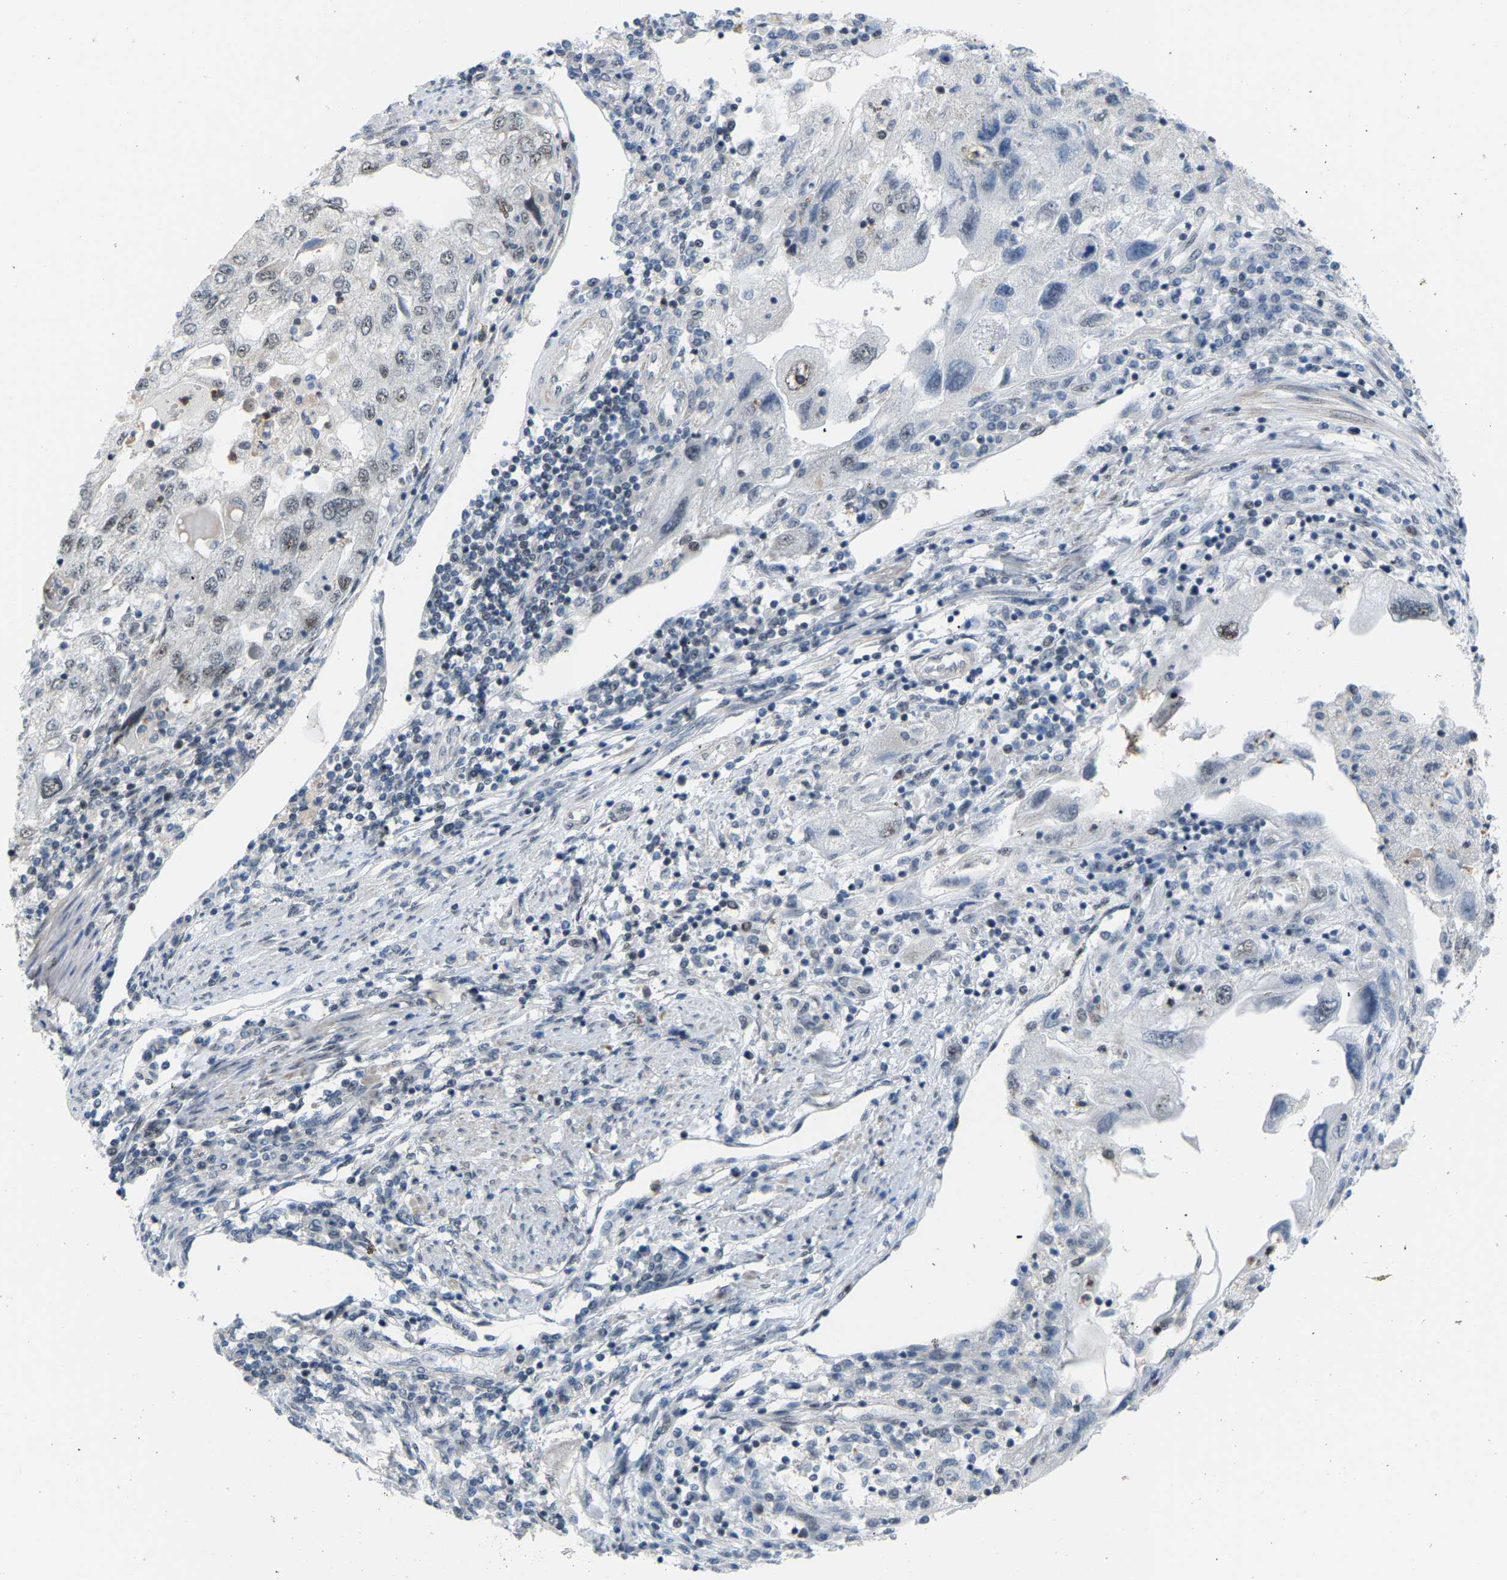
{"staining": {"intensity": "negative", "quantity": "none", "location": "none"}, "tissue": "endometrial cancer", "cell_type": "Tumor cells", "image_type": "cancer", "snomed": [{"axis": "morphology", "description": "Adenocarcinoma, NOS"}, {"axis": "topography", "description": "Endometrium"}], "caption": "A micrograph of human adenocarcinoma (endometrial) is negative for staining in tumor cells.", "gene": "CROT", "patient": {"sex": "female", "age": 49}}